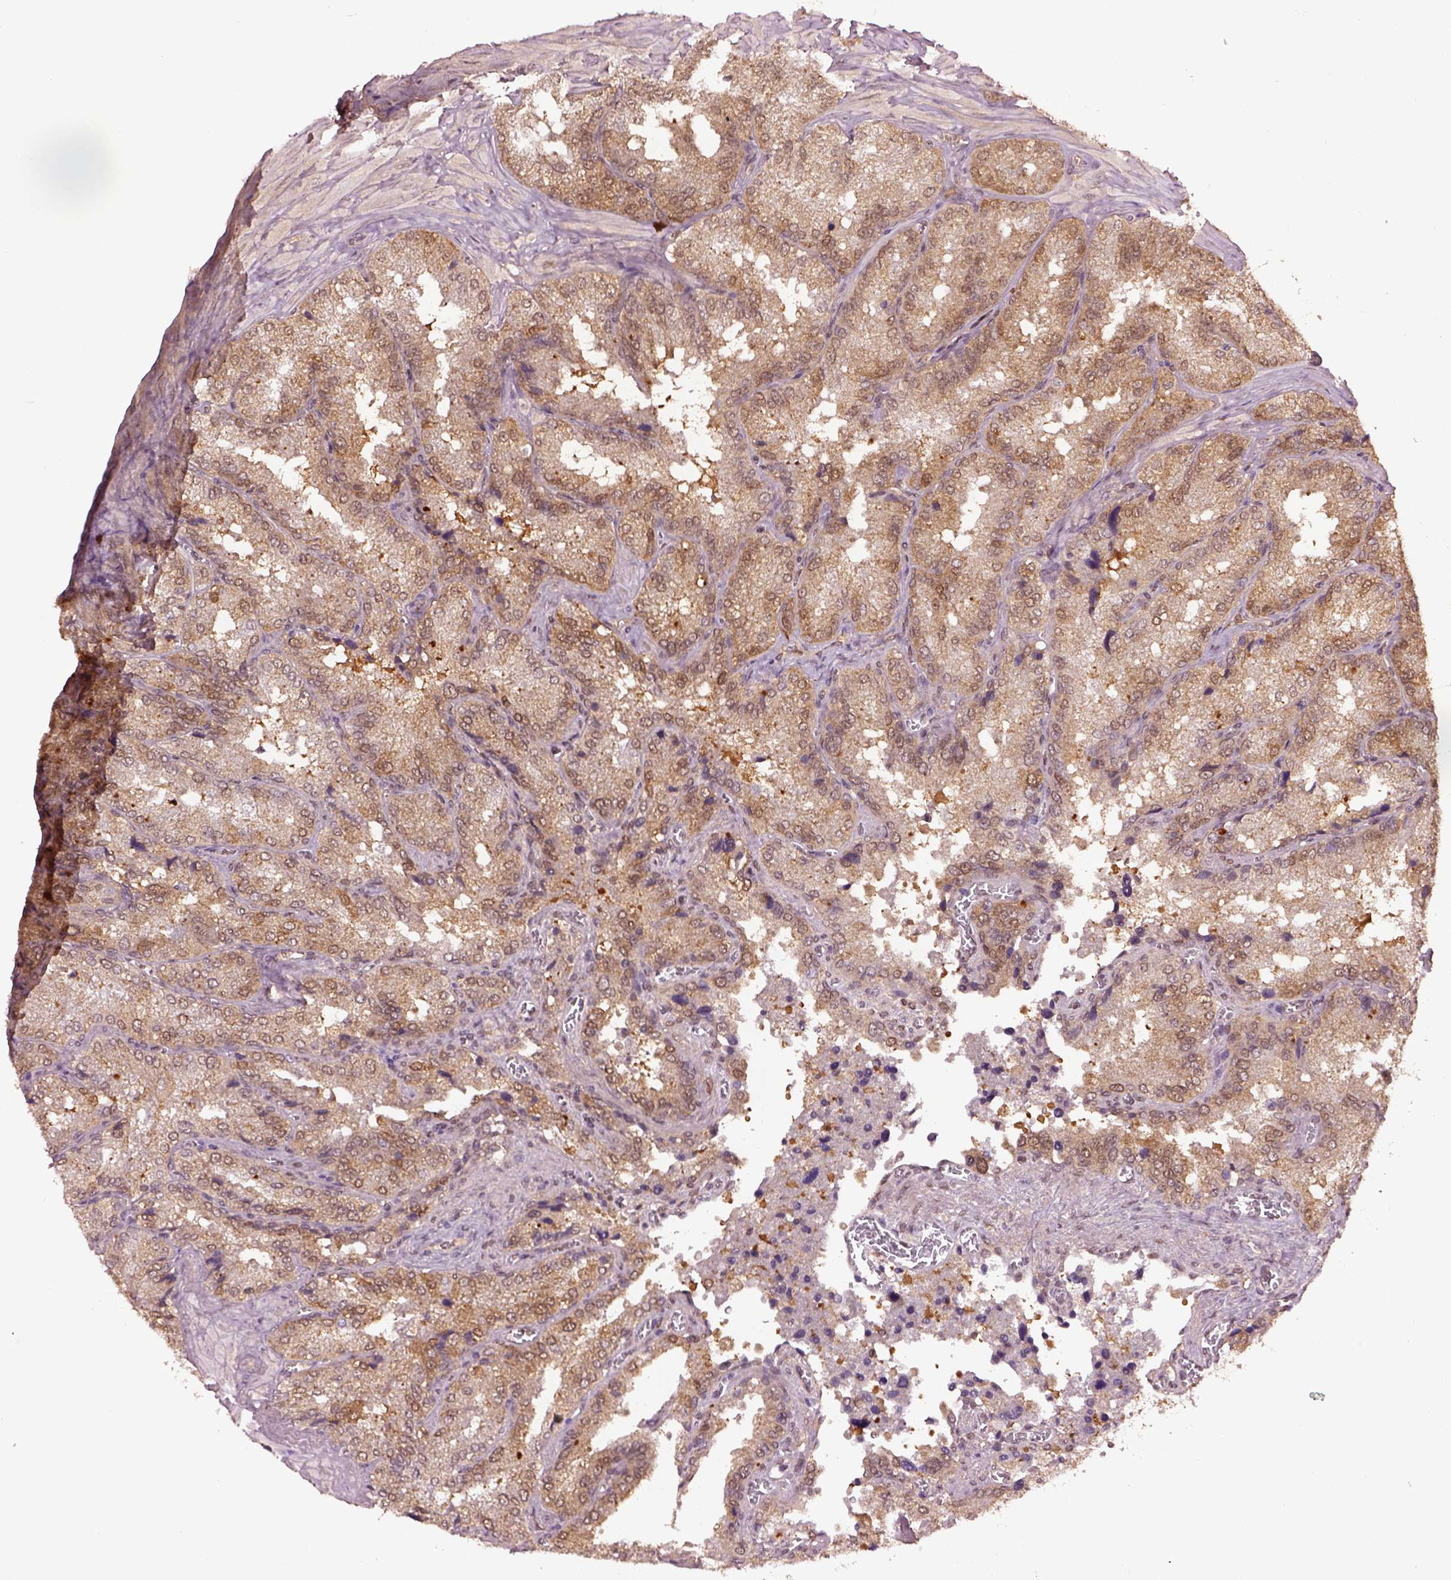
{"staining": {"intensity": "moderate", "quantity": ">75%", "location": "cytoplasmic/membranous"}, "tissue": "seminal vesicle", "cell_type": "Glandular cells", "image_type": "normal", "snomed": [{"axis": "morphology", "description": "Normal tissue, NOS"}, {"axis": "topography", "description": "Seminal veicle"}], "caption": "A brown stain shows moderate cytoplasmic/membranous expression of a protein in glandular cells of normal human seminal vesicle.", "gene": "MDP1", "patient": {"sex": "male", "age": 37}}